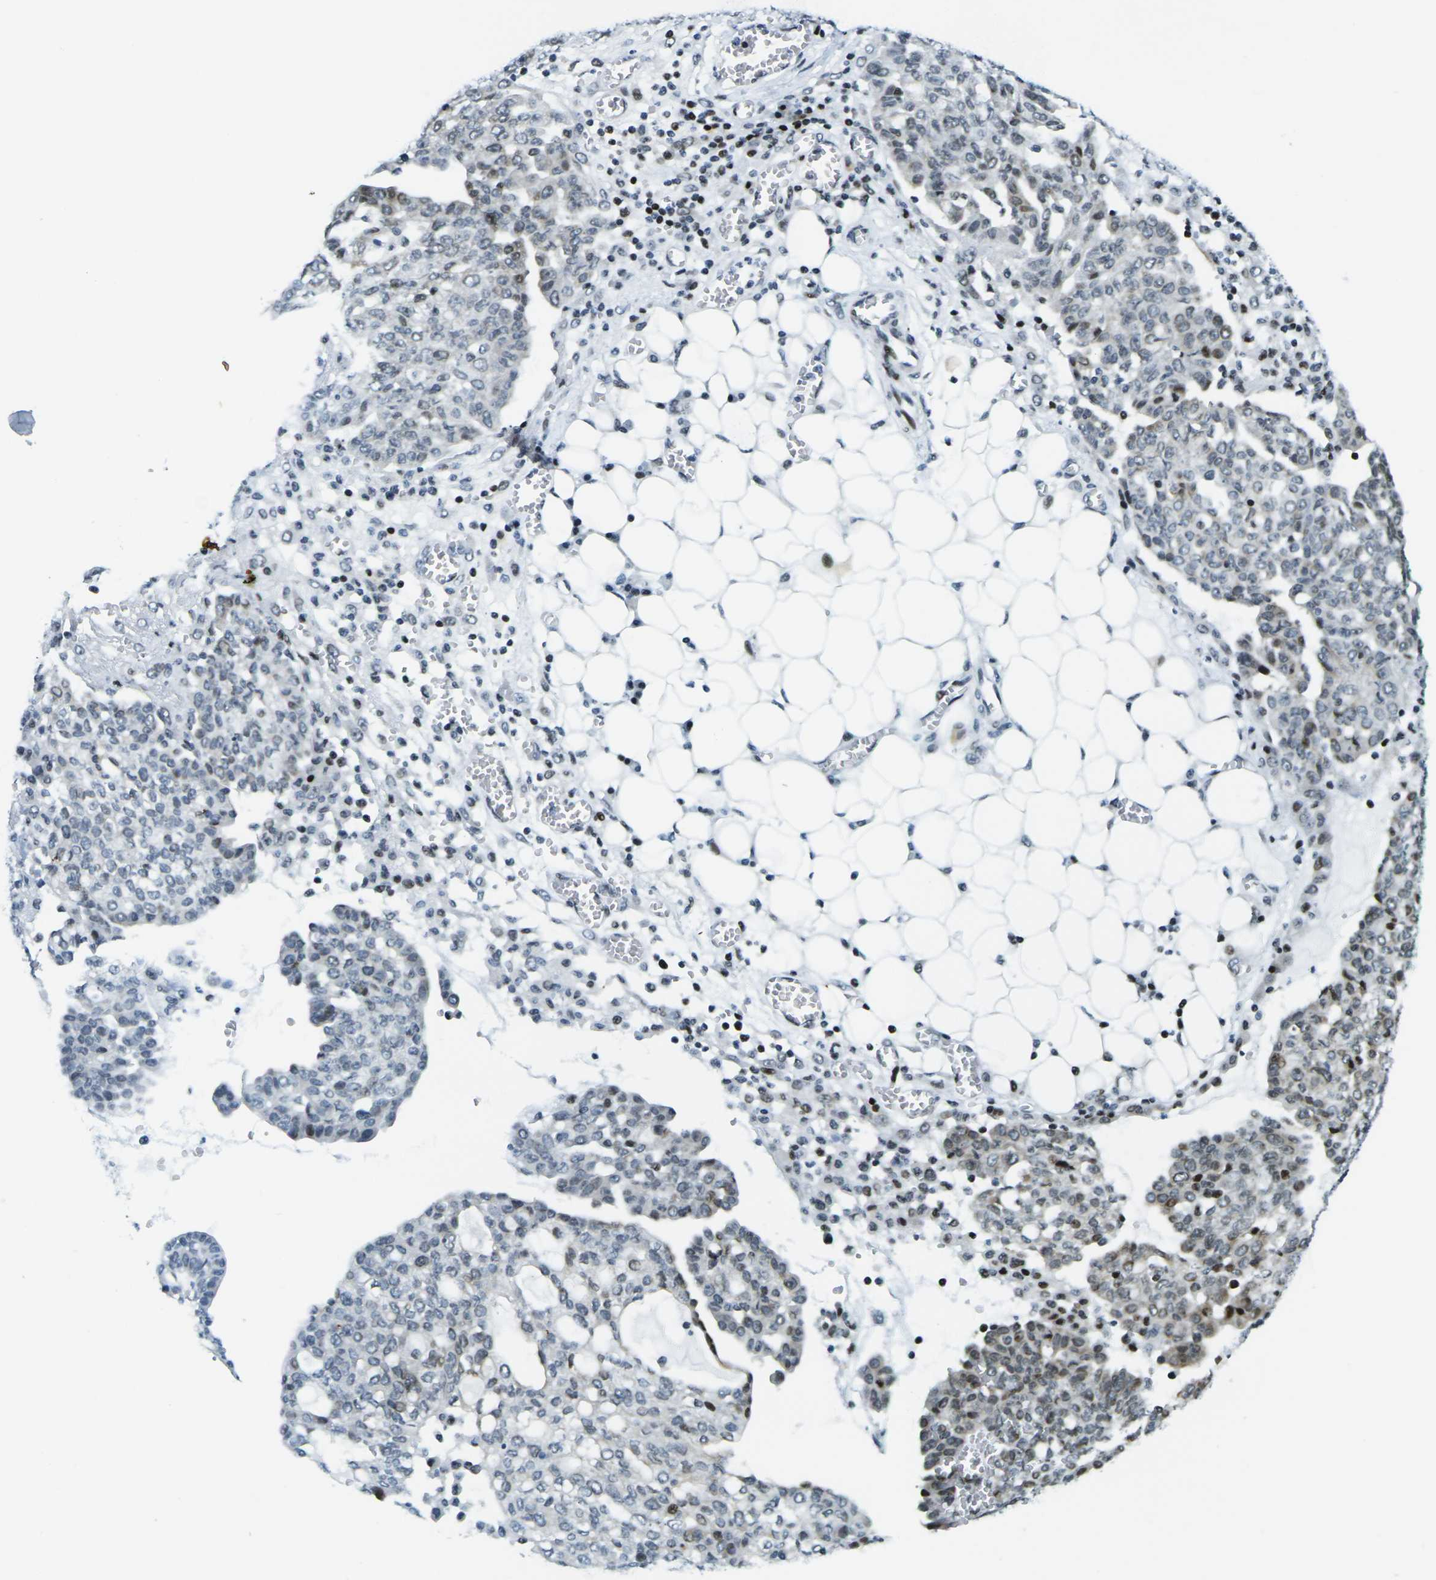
{"staining": {"intensity": "moderate", "quantity": "25%-75%", "location": "cytoplasmic/membranous,nuclear"}, "tissue": "ovarian cancer", "cell_type": "Tumor cells", "image_type": "cancer", "snomed": [{"axis": "morphology", "description": "Cystadenocarcinoma, serous, NOS"}, {"axis": "topography", "description": "Soft tissue"}, {"axis": "topography", "description": "Ovary"}], "caption": "This is a histology image of IHC staining of ovarian cancer (serous cystadenocarcinoma), which shows moderate positivity in the cytoplasmic/membranous and nuclear of tumor cells.", "gene": "H3-3A", "patient": {"sex": "female", "age": 57}}